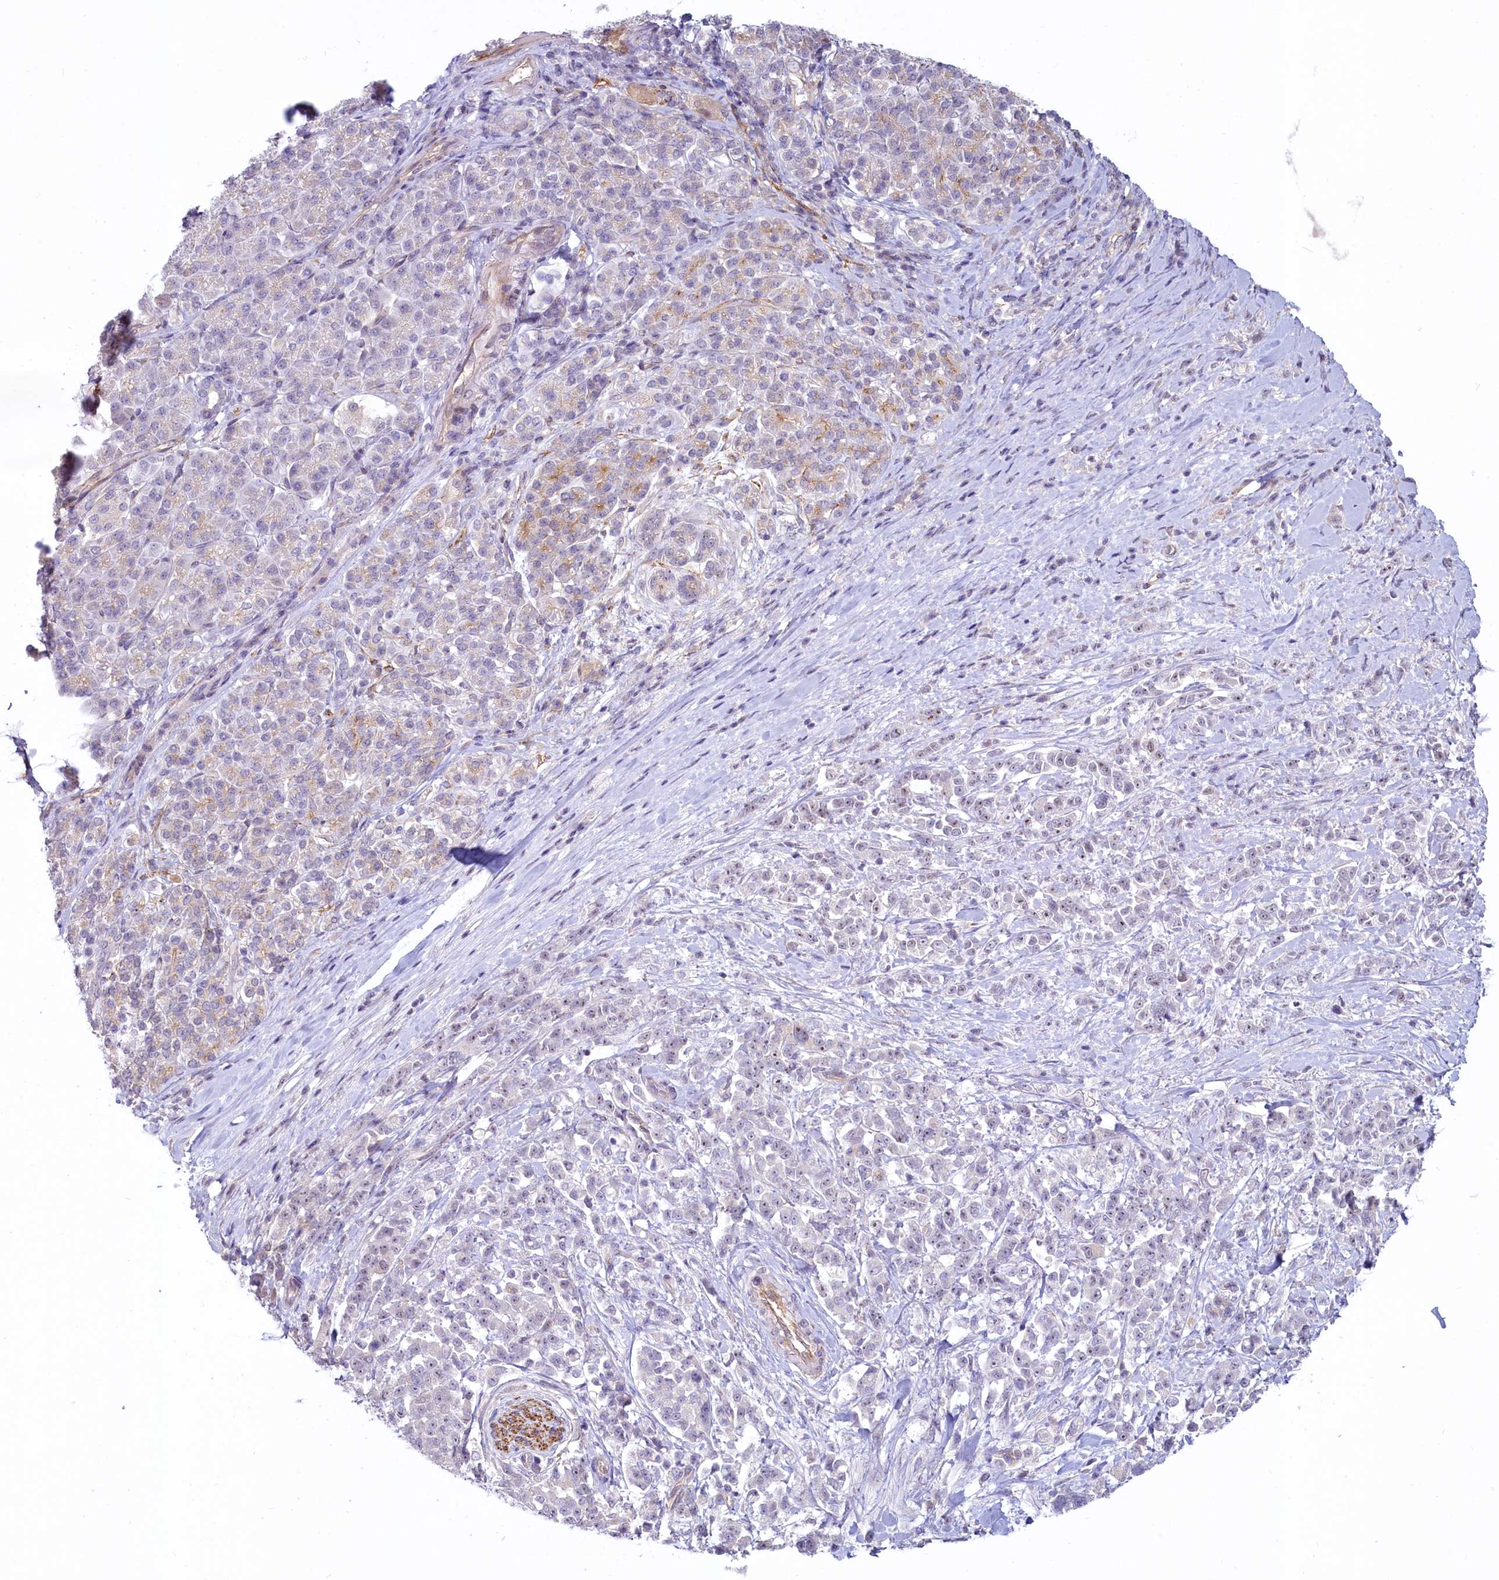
{"staining": {"intensity": "negative", "quantity": "none", "location": "none"}, "tissue": "pancreatic cancer", "cell_type": "Tumor cells", "image_type": "cancer", "snomed": [{"axis": "morphology", "description": "Normal tissue, NOS"}, {"axis": "morphology", "description": "Adenocarcinoma, NOS"}, {"axis": "topography", "description": "Pancreas"}], "caption": "Protein analysis of pancreatic cancer displays no significant expression in tumor cells.", "gene": "PROCR", "patient": {"sex": "female", "age": 64}}